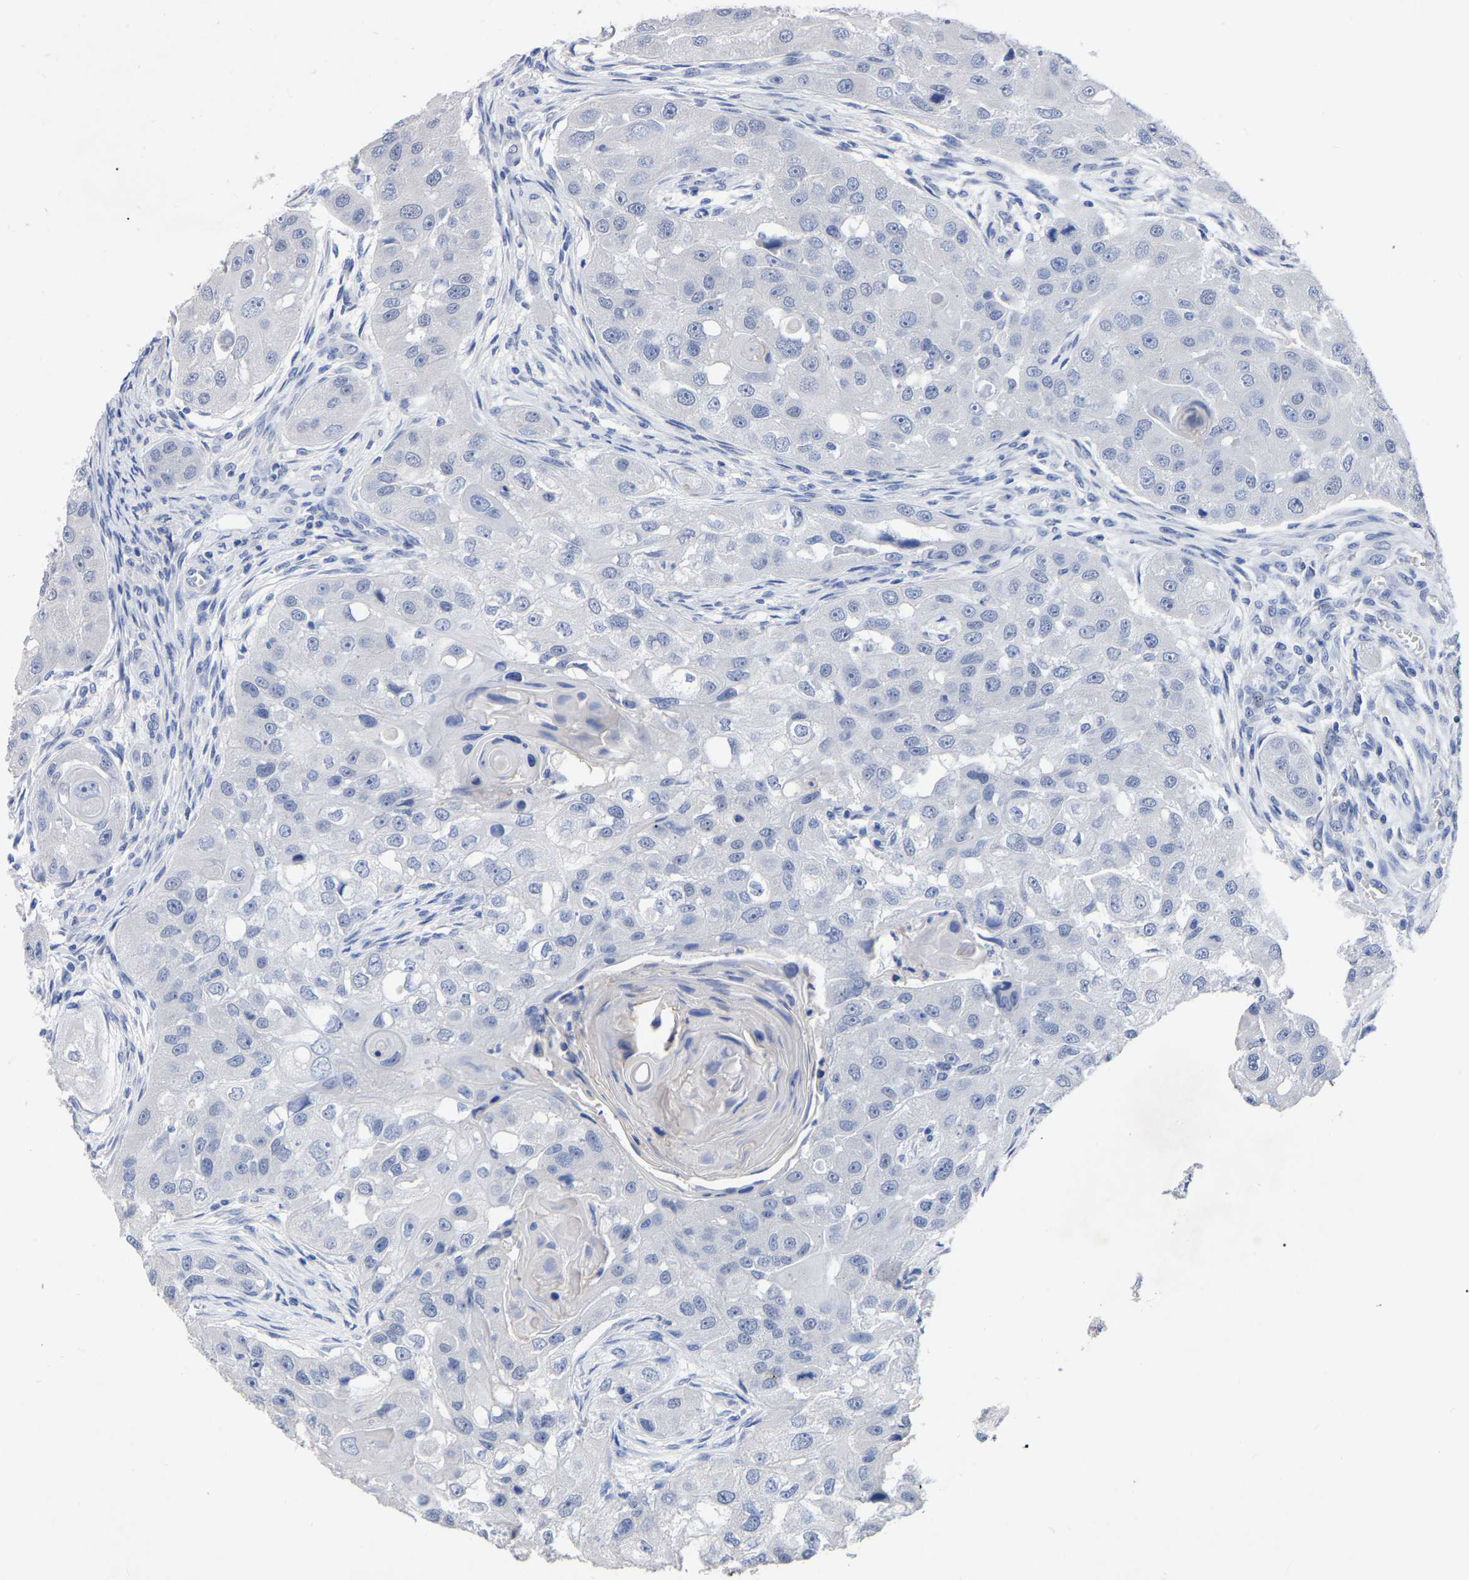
{"staining": {"intensity": "negative", "quantity": "none", "location": "none"}, "tissue": "head and neck cancer", "cell_type": "Tumor cells", "image_type": "cancer", "snomed": [{"axis": "morphology", "description": "Normal tissue, NOS"}, {"axis": "morphology", "description": "Squamous cell carcinoma, NOS"}, {"axis": "topography", "description": "Skeletal muscle"}, {"axis": "topography", "description": "Head-Neck"}], "caption": "IHC histopathology image of neoplastic tissue: squamous cell carcinoma (head and neck) stained with DAB displays no significant protein staining in tumor cells.", "gene": "ANXA13", "patient": {"sex": "male", "age": 51}}